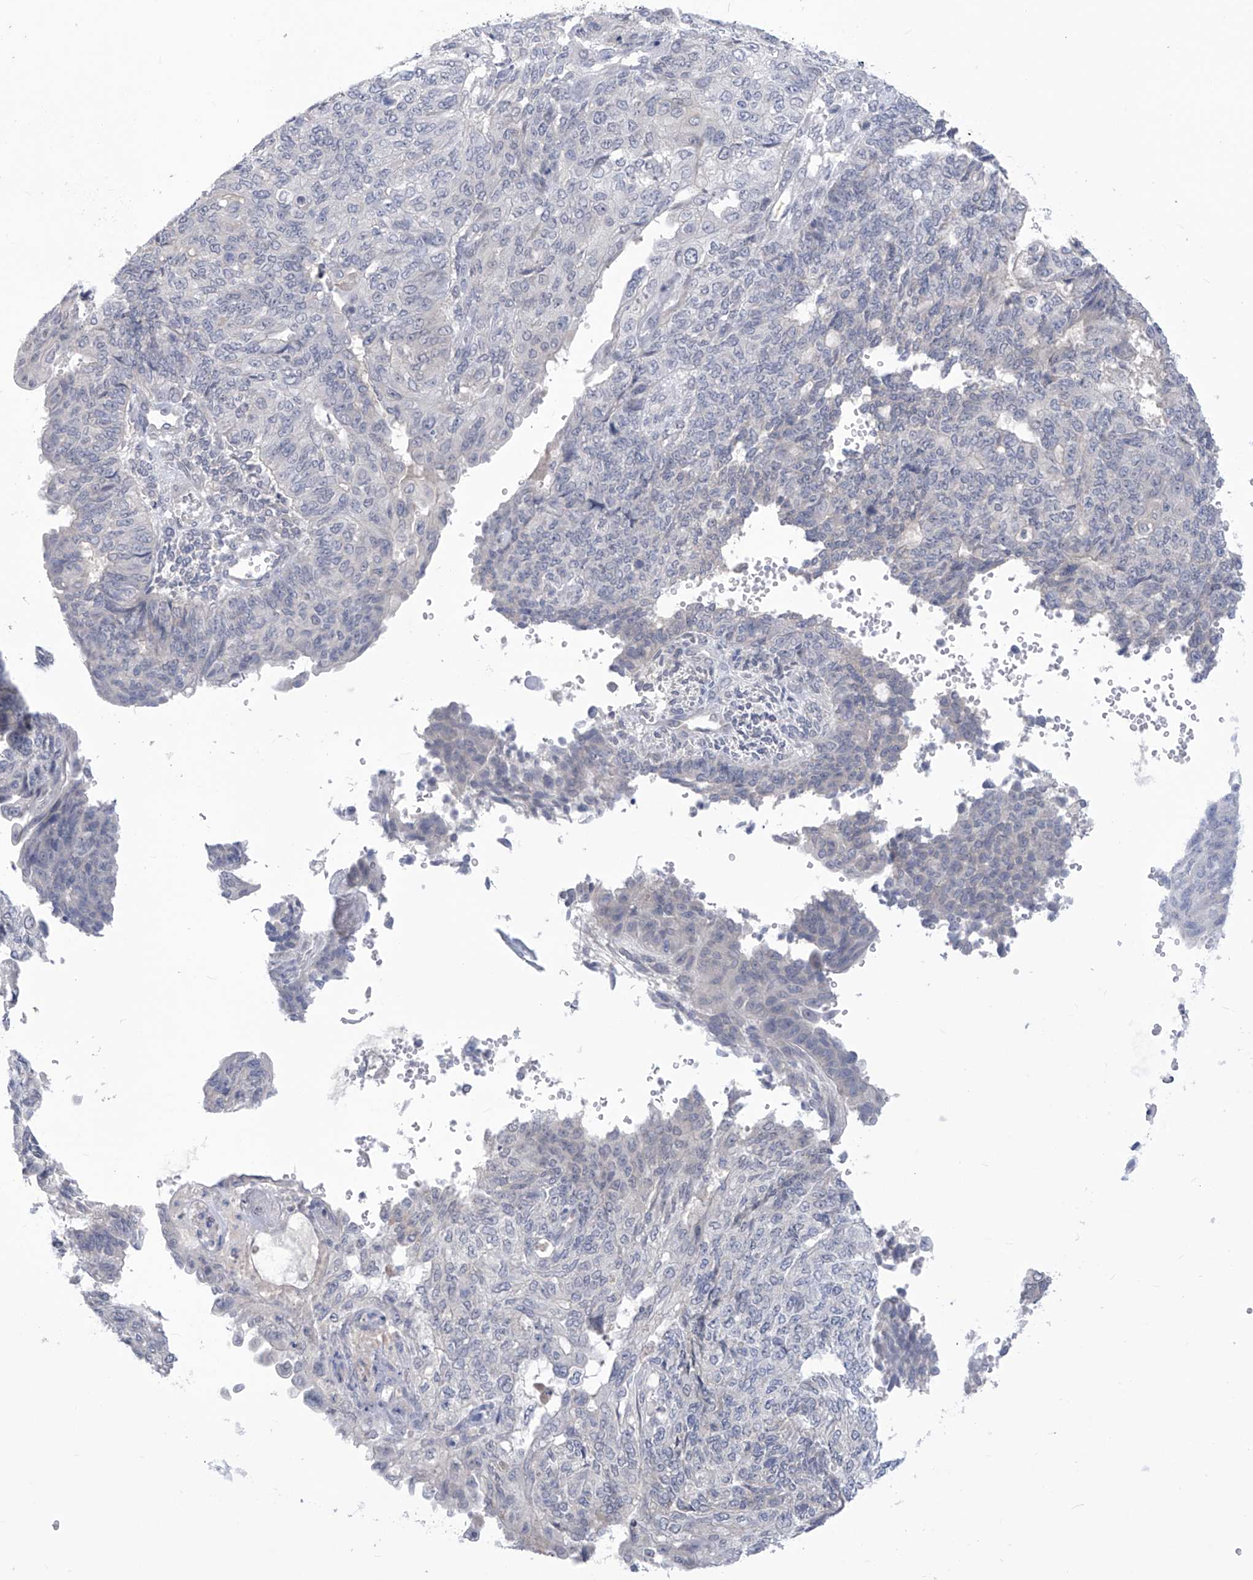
{"staining": {"intensity": "negative", "quantity": "none", "location": "none"}, "tissue": "endometrial cancer", "cell_type": "Tumor cells", "image_type": "cancer", "snomed": [{"axis": "morphology", "description": "Adenocarcinoma, NOS"}, {"axis": "topography", "description": "Endometrium"}], "caption": "Immunohistochemistry (IHC) image of neoplastic tissue: human endometrial cancer stained with DAB (3,3'-diaminobenzidine) exhibits no significant protein positivity in tumor cells.", "gene": "IBA57", "patient": {"sex": "female", "age": 32}}